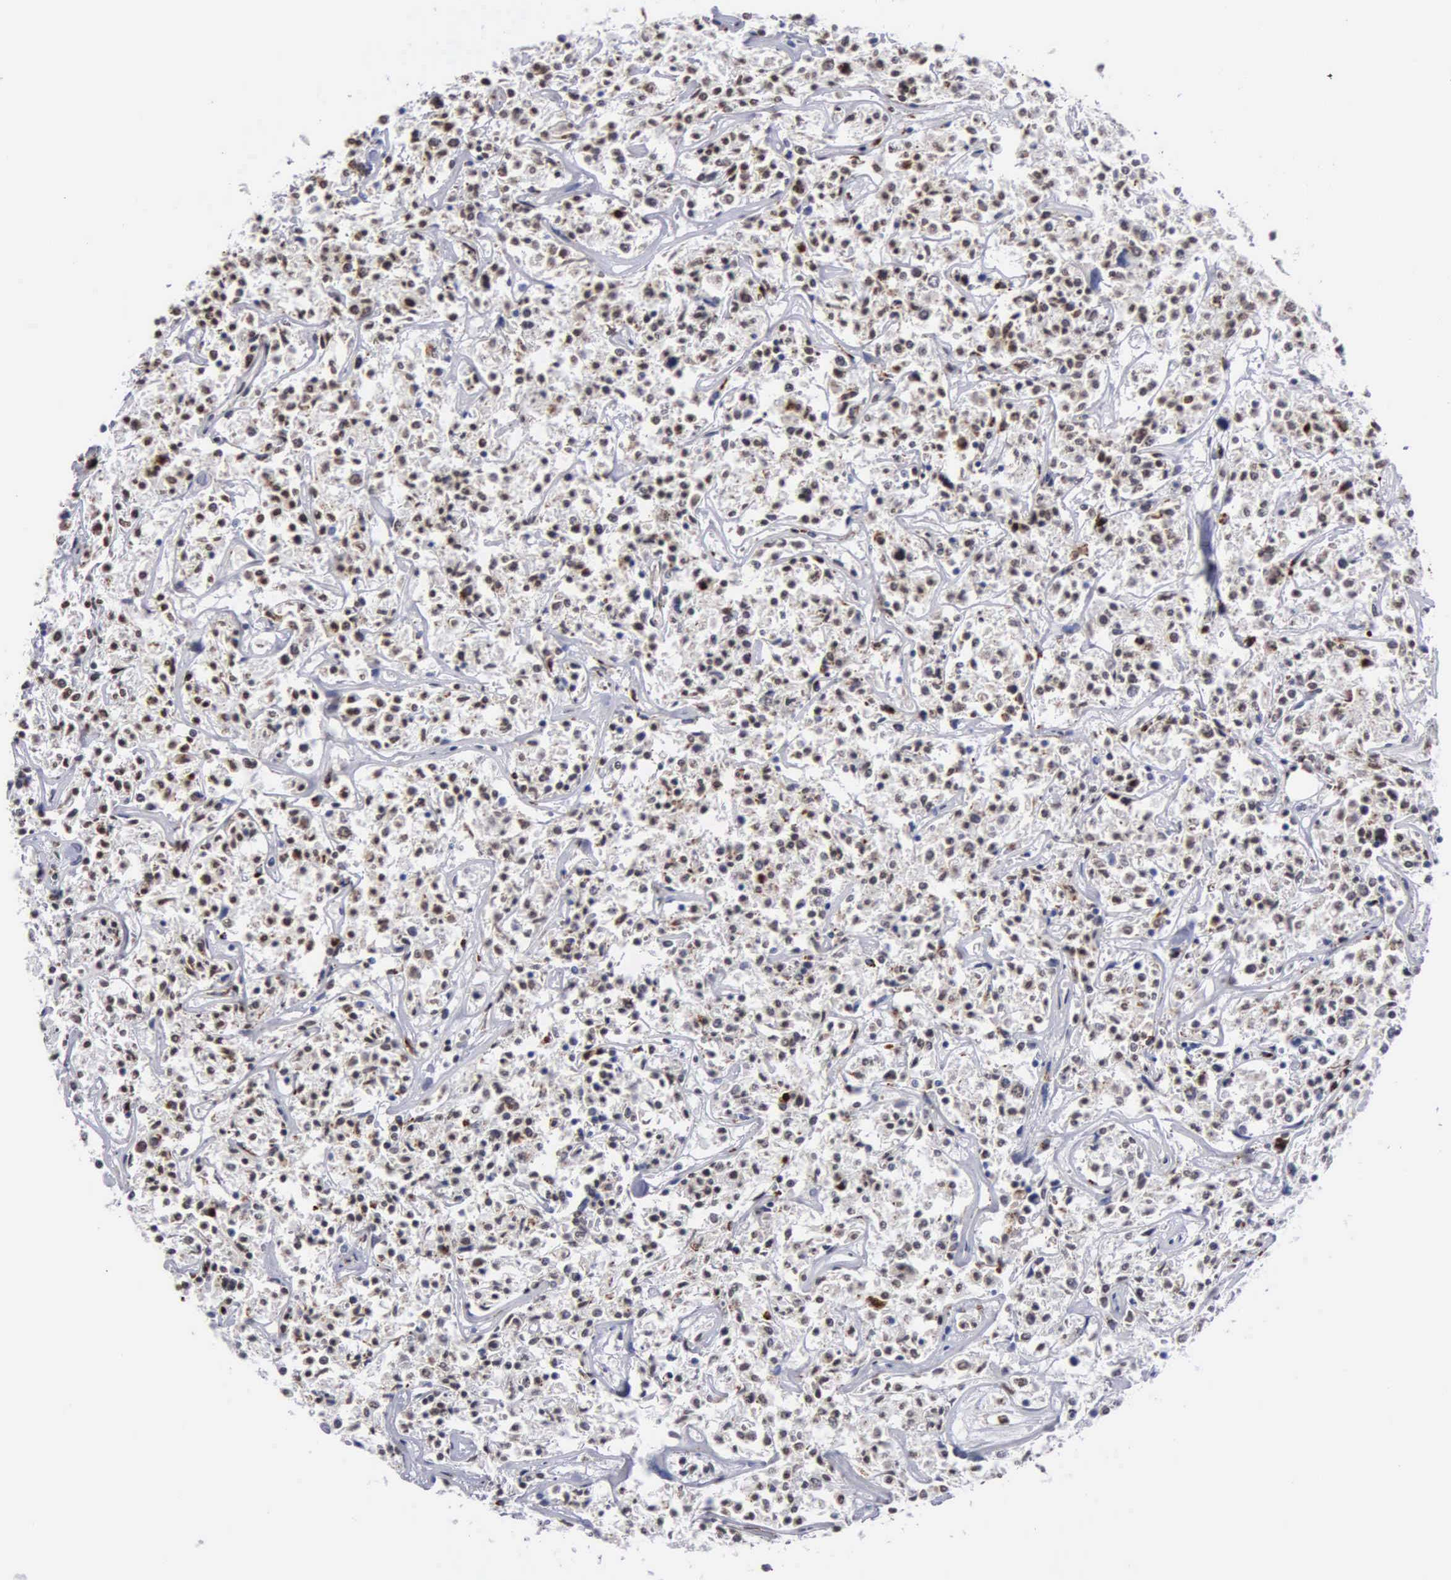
{"staining": {"intensity": "weak", "quantity": "25%-75%", "location": "cytoplasmic/membranous,nuclear"}, "tissue": "lymphoma", "cell_type": "Tumor cells", "image_type": "cancer", "snomed": [{"axis": "morphology", "description": "Malignant lymphoma, non-Hodgkin's type, Low grade"}, {"axis": "topography", "description": "Small intestine"}], "caption": "The micrograph reveals immunohistochemical staining of lymphoma. There is weak cytoplasmic/membranous and nuclear positivity is identified in about 25%-75% of tumor cells.", "gene": "CTSH", "patient": {"sex": "female", "age": 59}}